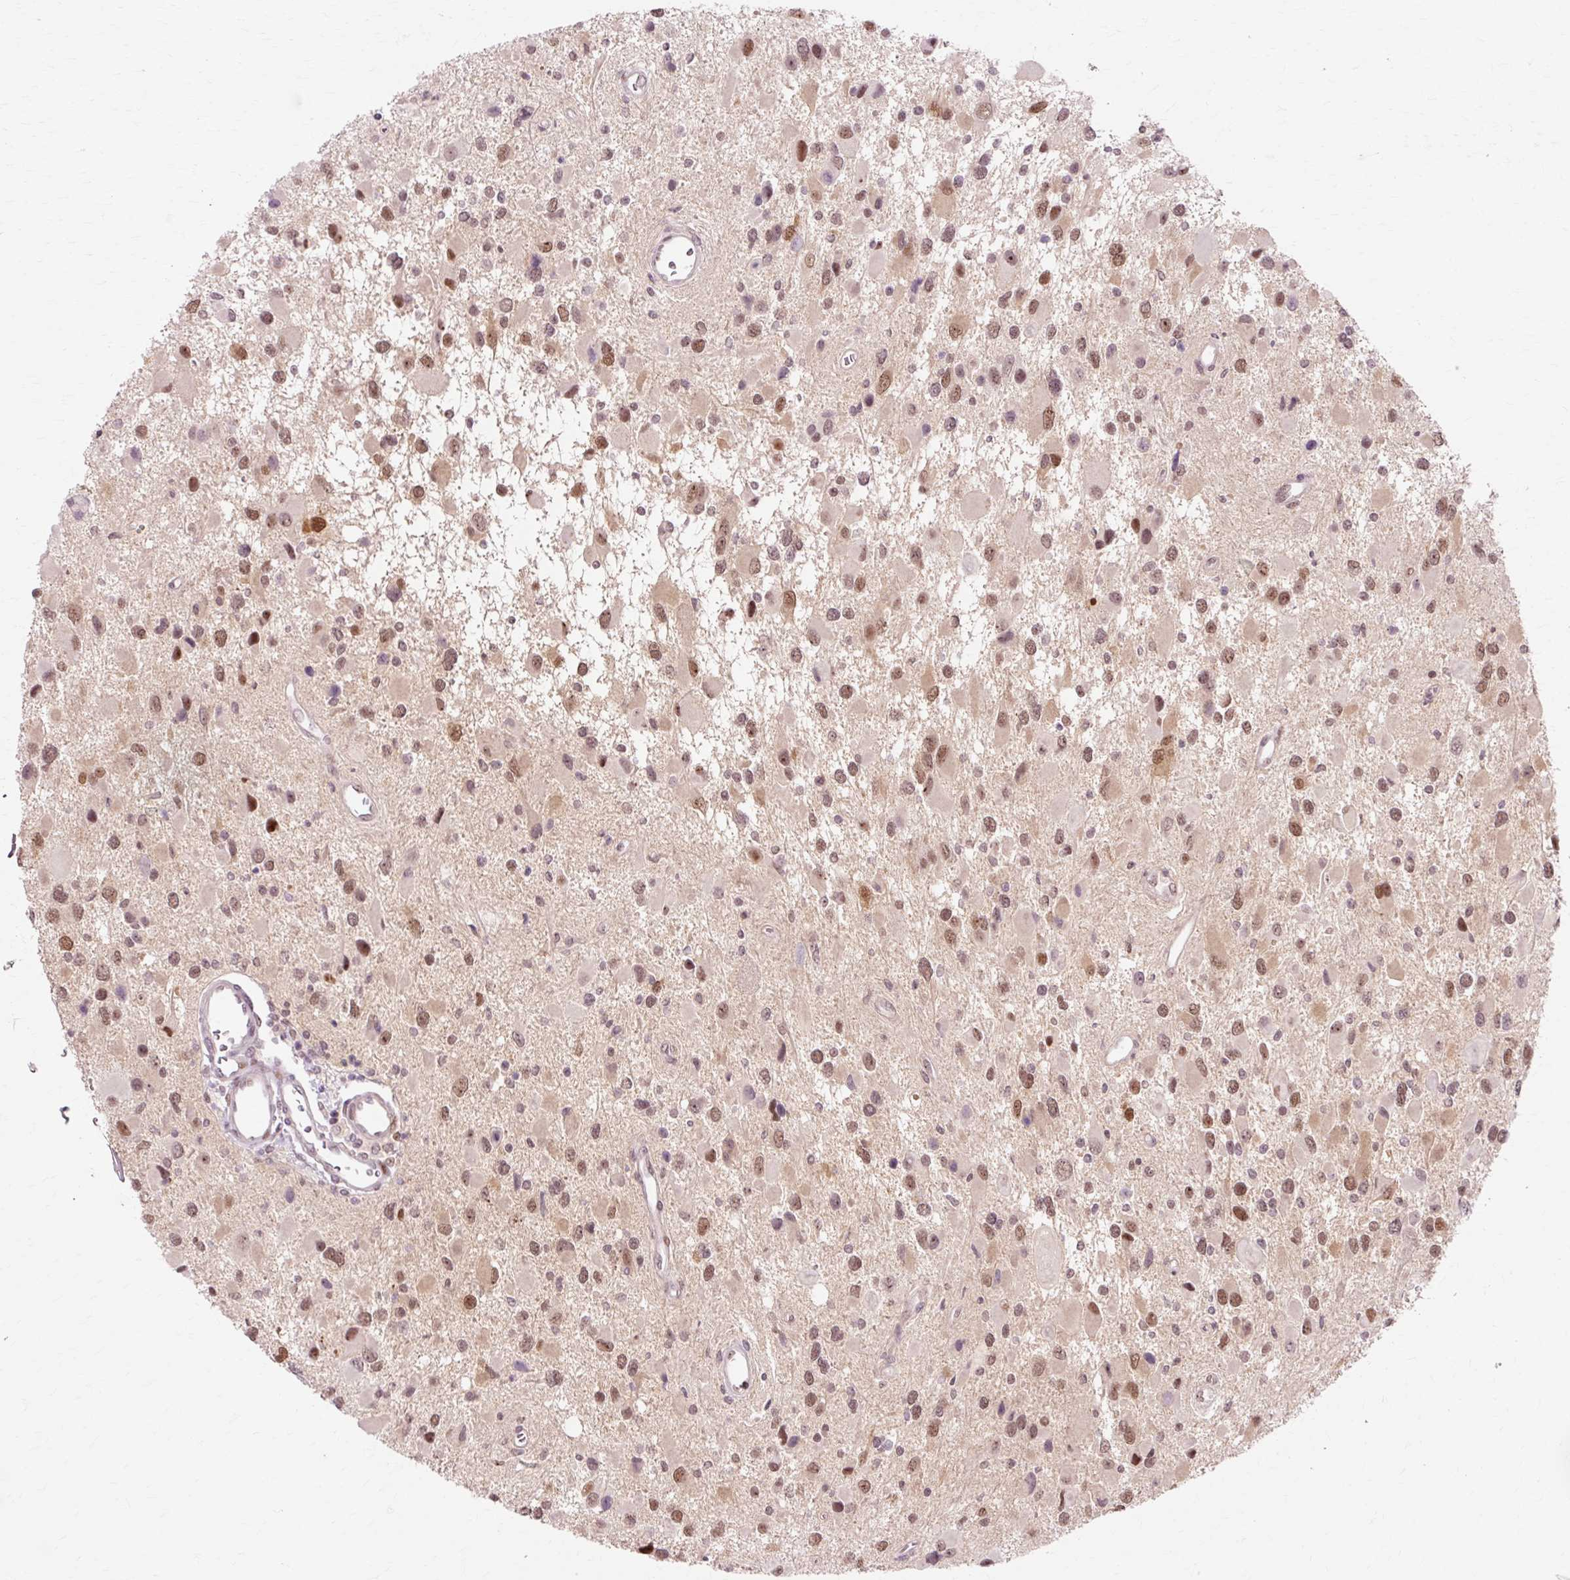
{"staining": {"intensity": "moderate", "quantity": ">75%", "location": "nuclear"}, "tissue": "glioma", "cell_type": "Tumor cells", "image_type": "cancer", "snomed": [{"axis": "morphology", "description": "Glioma, malignant, High grade"}, {"axis": "topography", "description": "Brain"}], "caption": "Glioma stained for a protein demonstrates moderate nuclear positivity in tumor cells.", "gene": "MACROD2", "patient": {"sex": "male", "age": 53}}